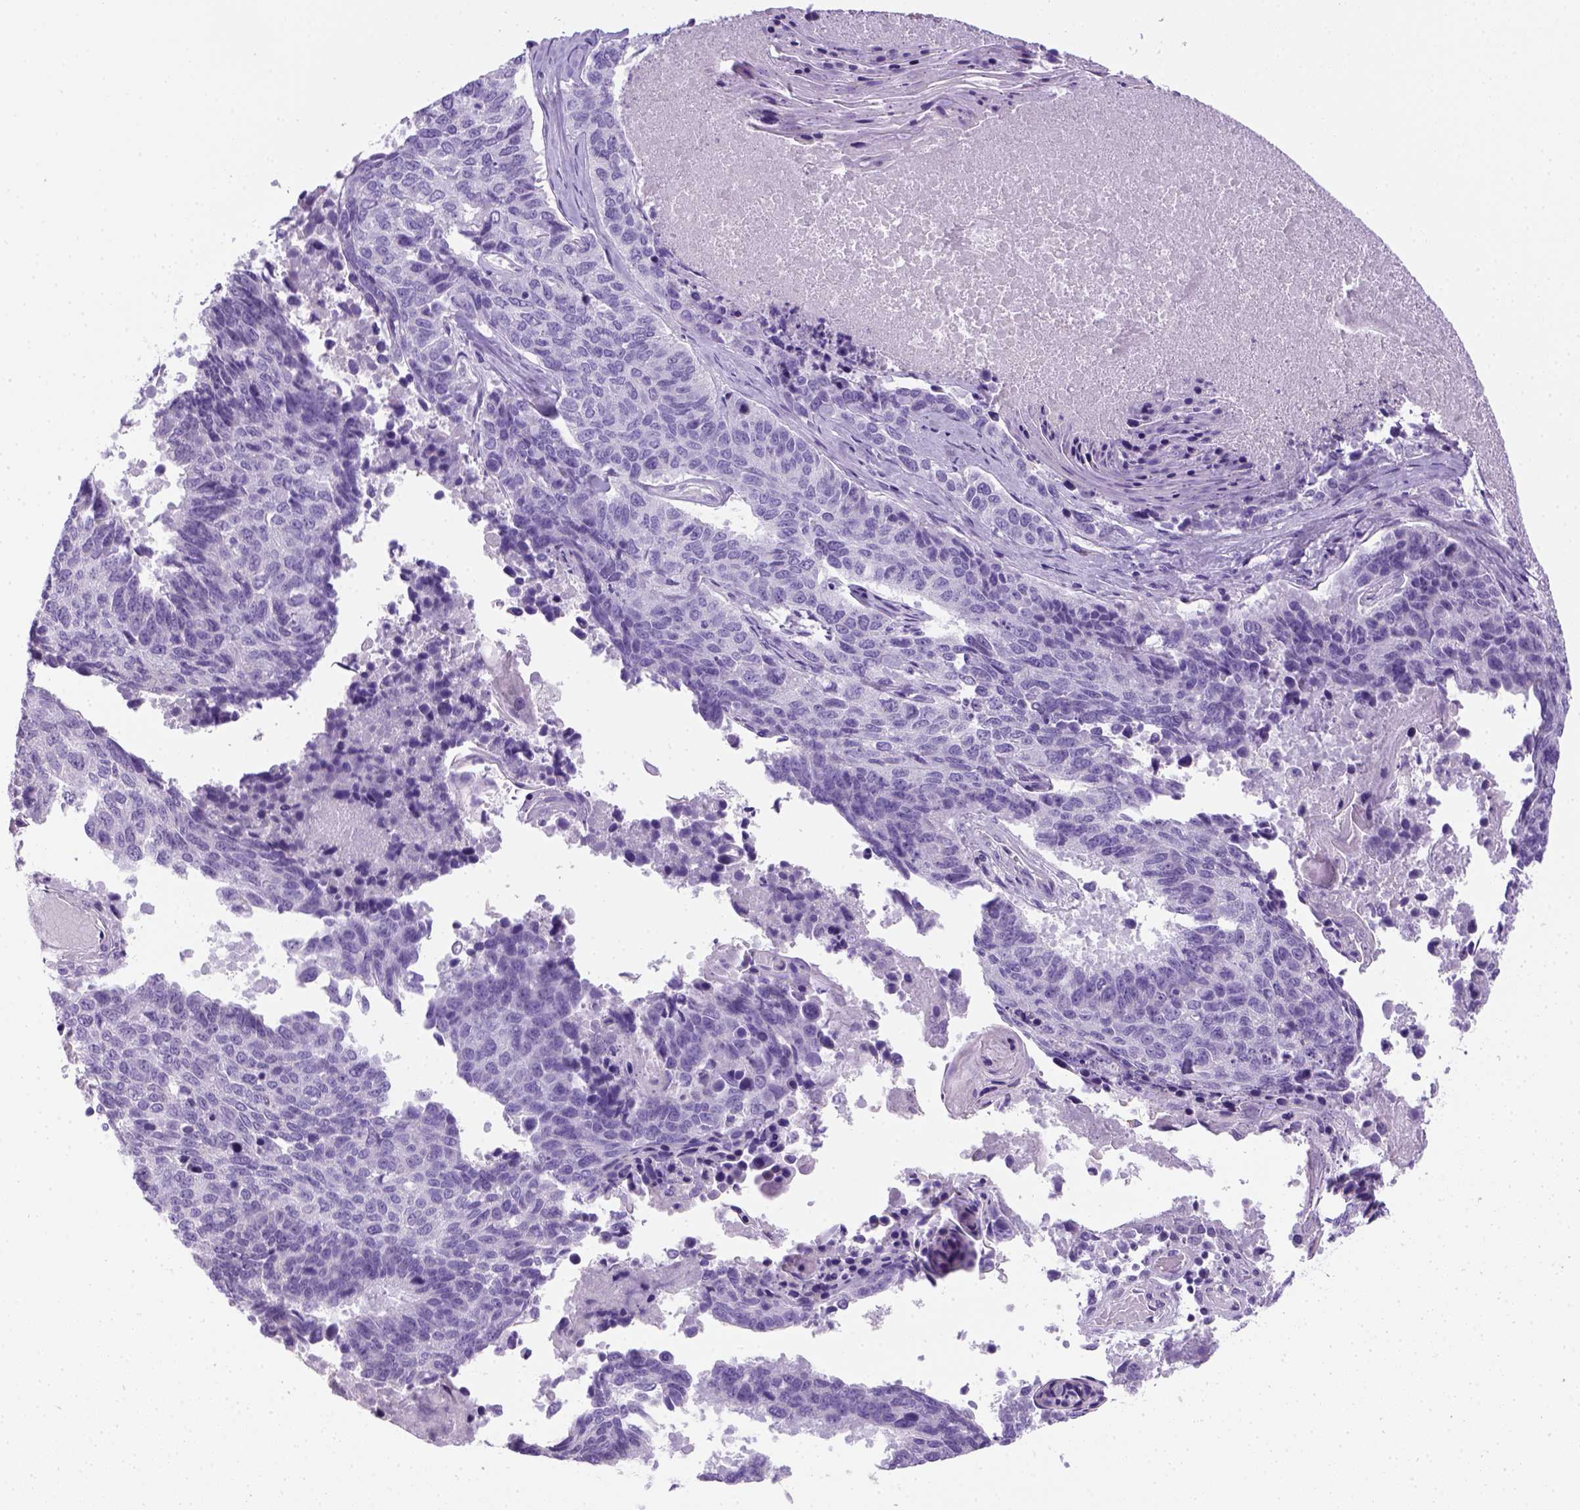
{"staining": {"intensity": "negative", "quantity": "none", "location": "none"}, "tissue": "lung cancer", "cell_type": "Tumor cells", "image_type": "cancer", "snomed": [{"axis": "morphology", "description": "Squamous cell carcinoma, NOS"}, {"axis": "topography", "description": "Lung"}], "caption": "An image of human lung cancer is negative for staining in tumor cells.", "gene": "KRT71", "patient": {"sex": "male", "age": 73}}